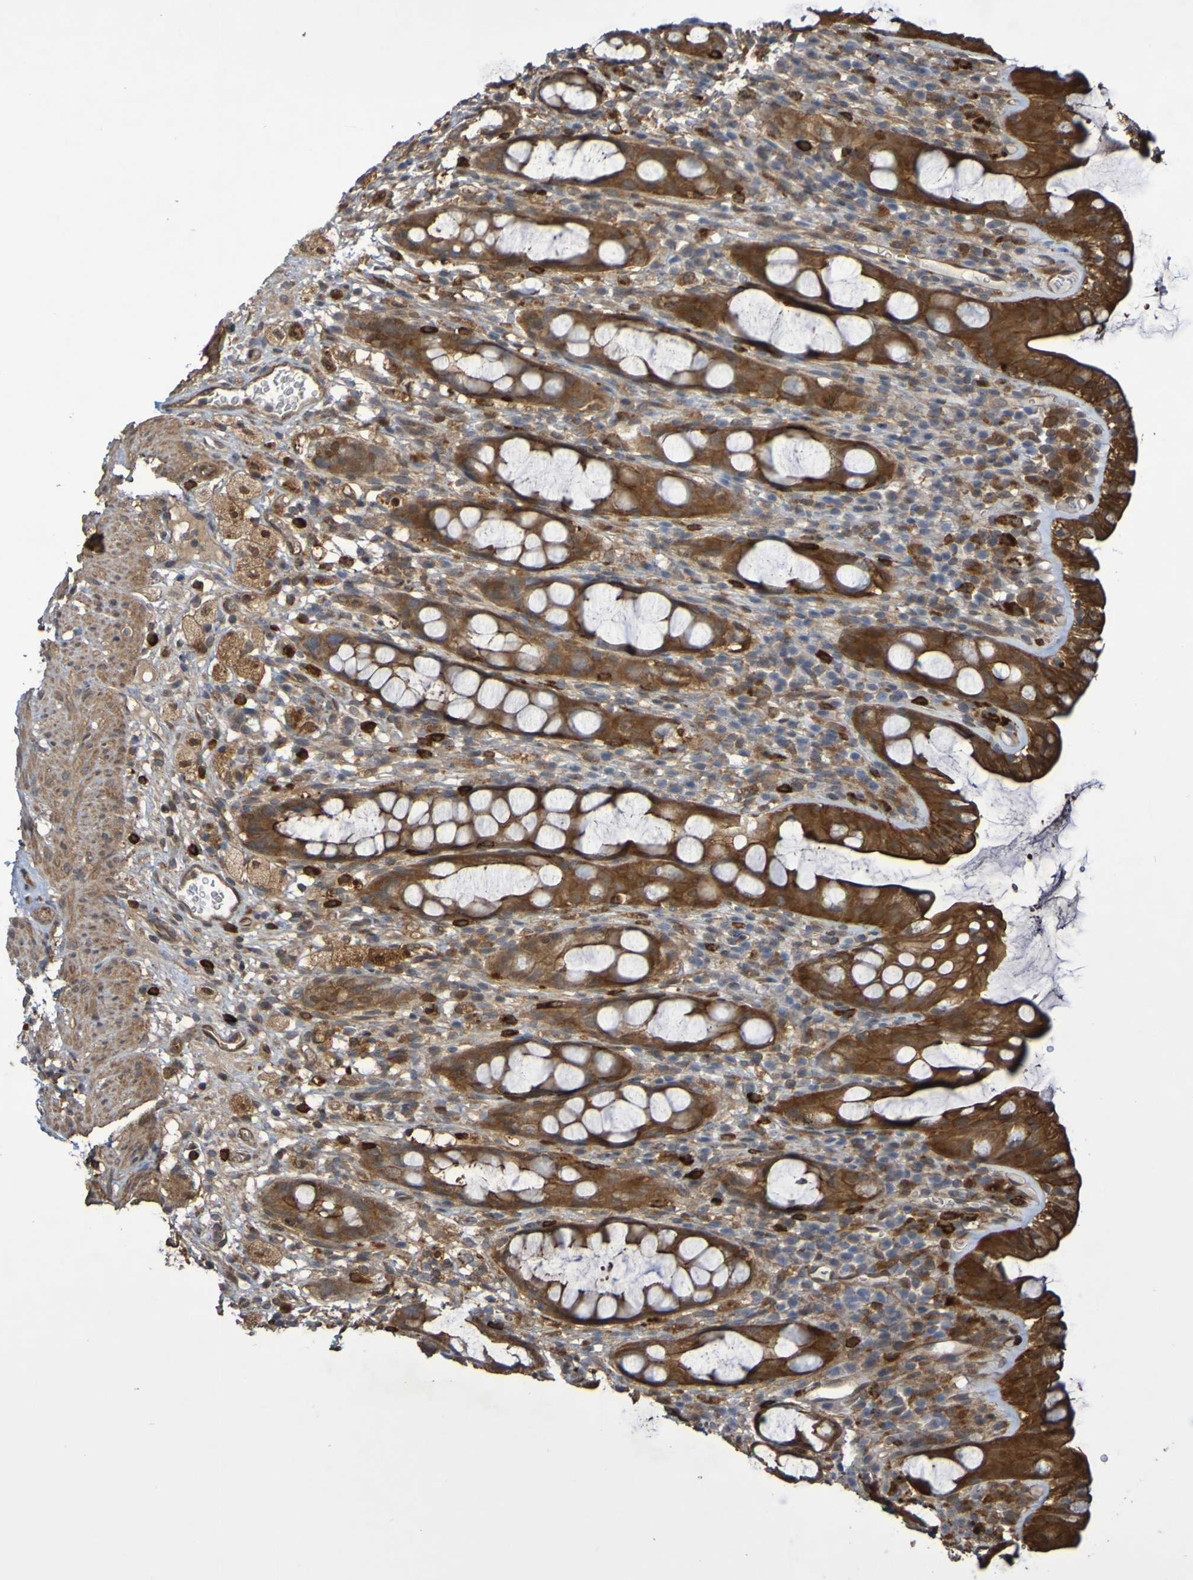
{"staining": {"intensity": "strong", "quantity": ">75%", "location": "cytoplasmic/membranous"}, "tissue": "rectum", "cell_type": "Glandular cells", "image_type": "normal", "snomed": [{"axis": "morphology", "description": "Normal tissue, NOS"}, {"axis": "topography", "description": "Rectum"}], "caption": "Rectum stained with DAB immunohistochemistry displays high levels of strong cytoplasmic/membranous staining in about >75% of glandular cells.", "gene": "SERPINB6", "patient": {"sex": "male", "age": 44}}